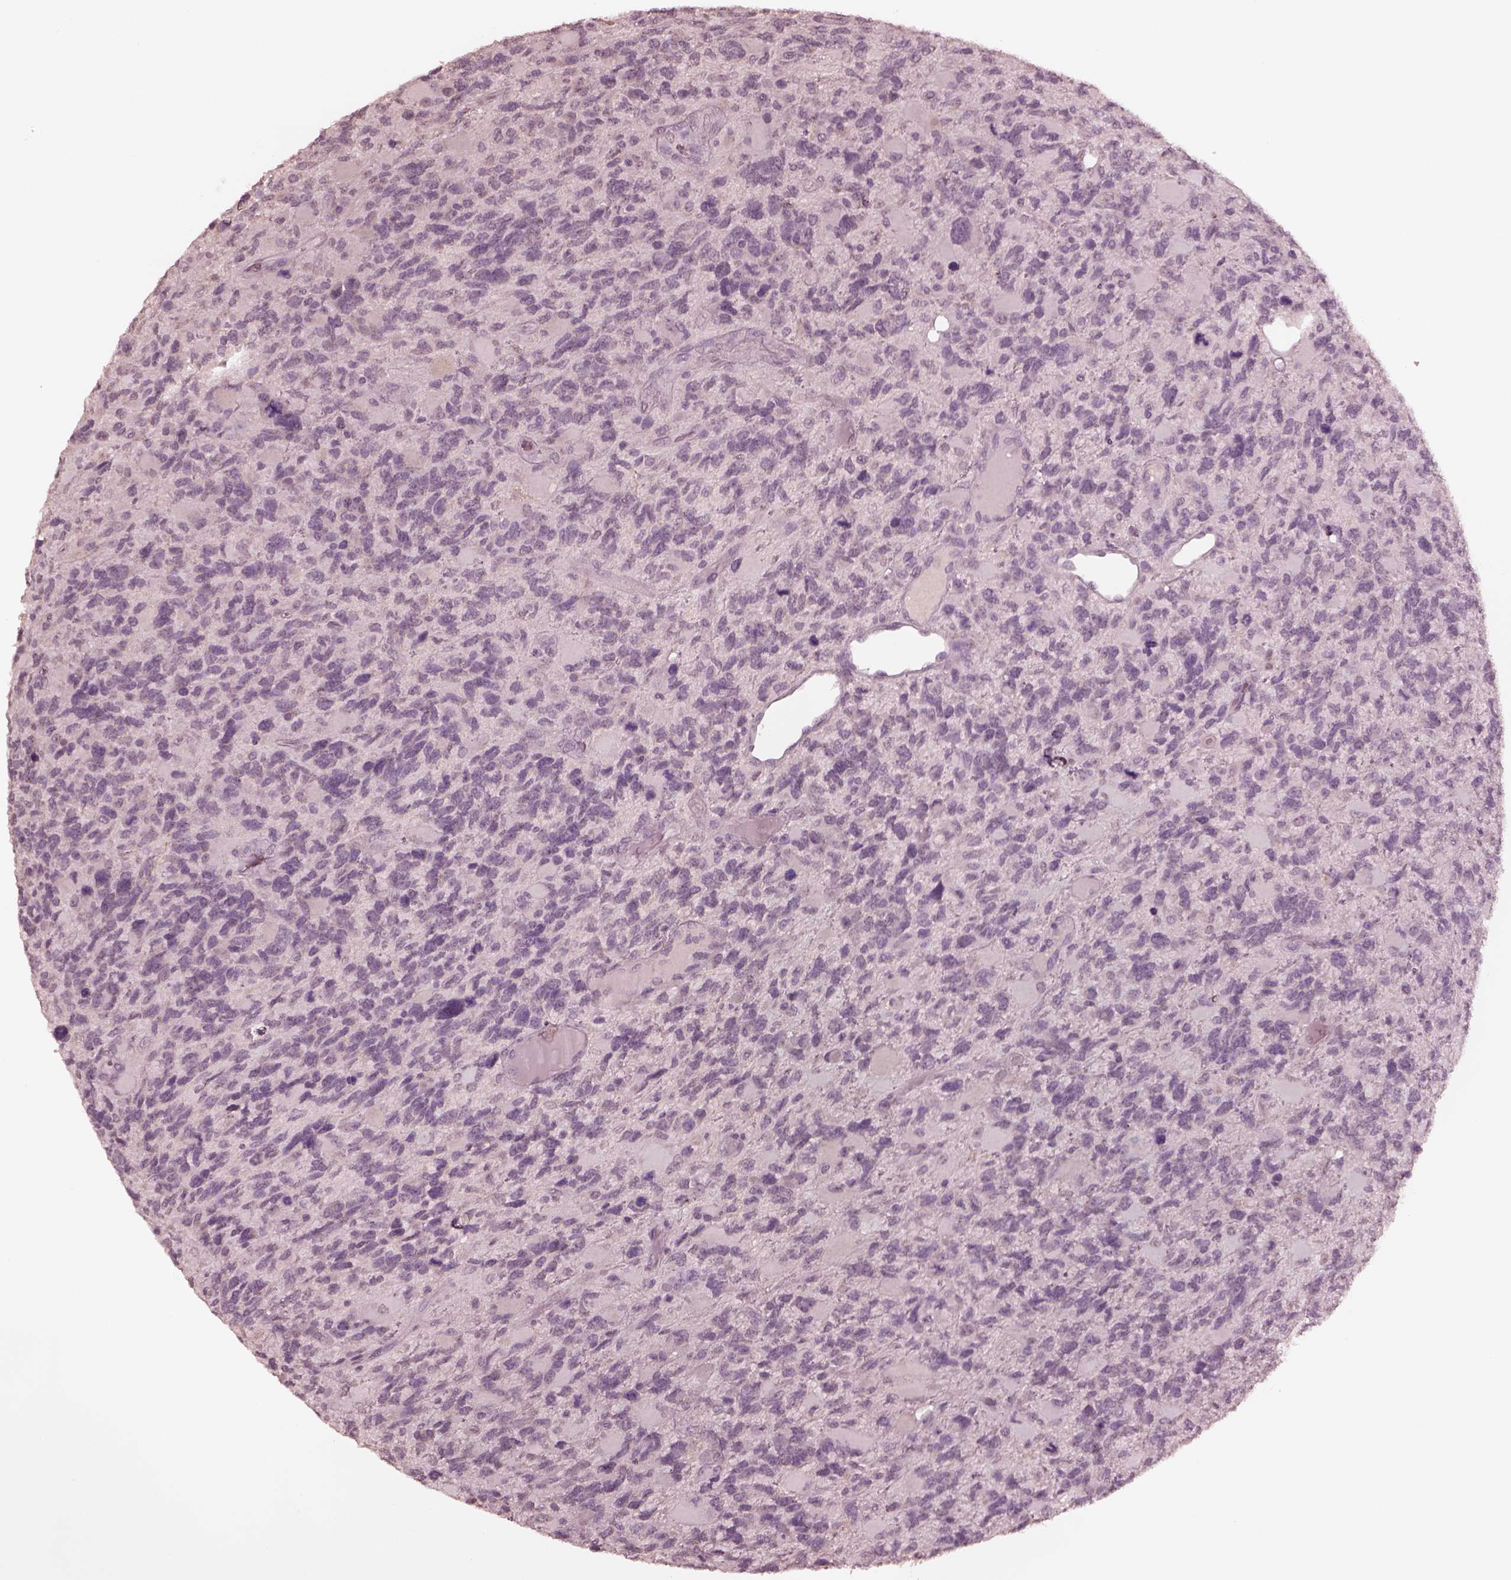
{"staining": {"intensity": "negative", "quantity": "none", "location": "none"}, "tissue": "glioma", "cell_type": "Tumor cells", "image_type": "cancer", "snomed": [{"axis": "morphology", "description": "Glioma, malignant, High grade"}, {"axis": "topography", "description": "Brain"}], "caption": "High power microscopy histopathology image of an immunohistochemistry micrograph of glioma, revealing no significant staining in tumor cells.", "gene": "KRT79", "patient": {"sex": "female", "age": 71}}